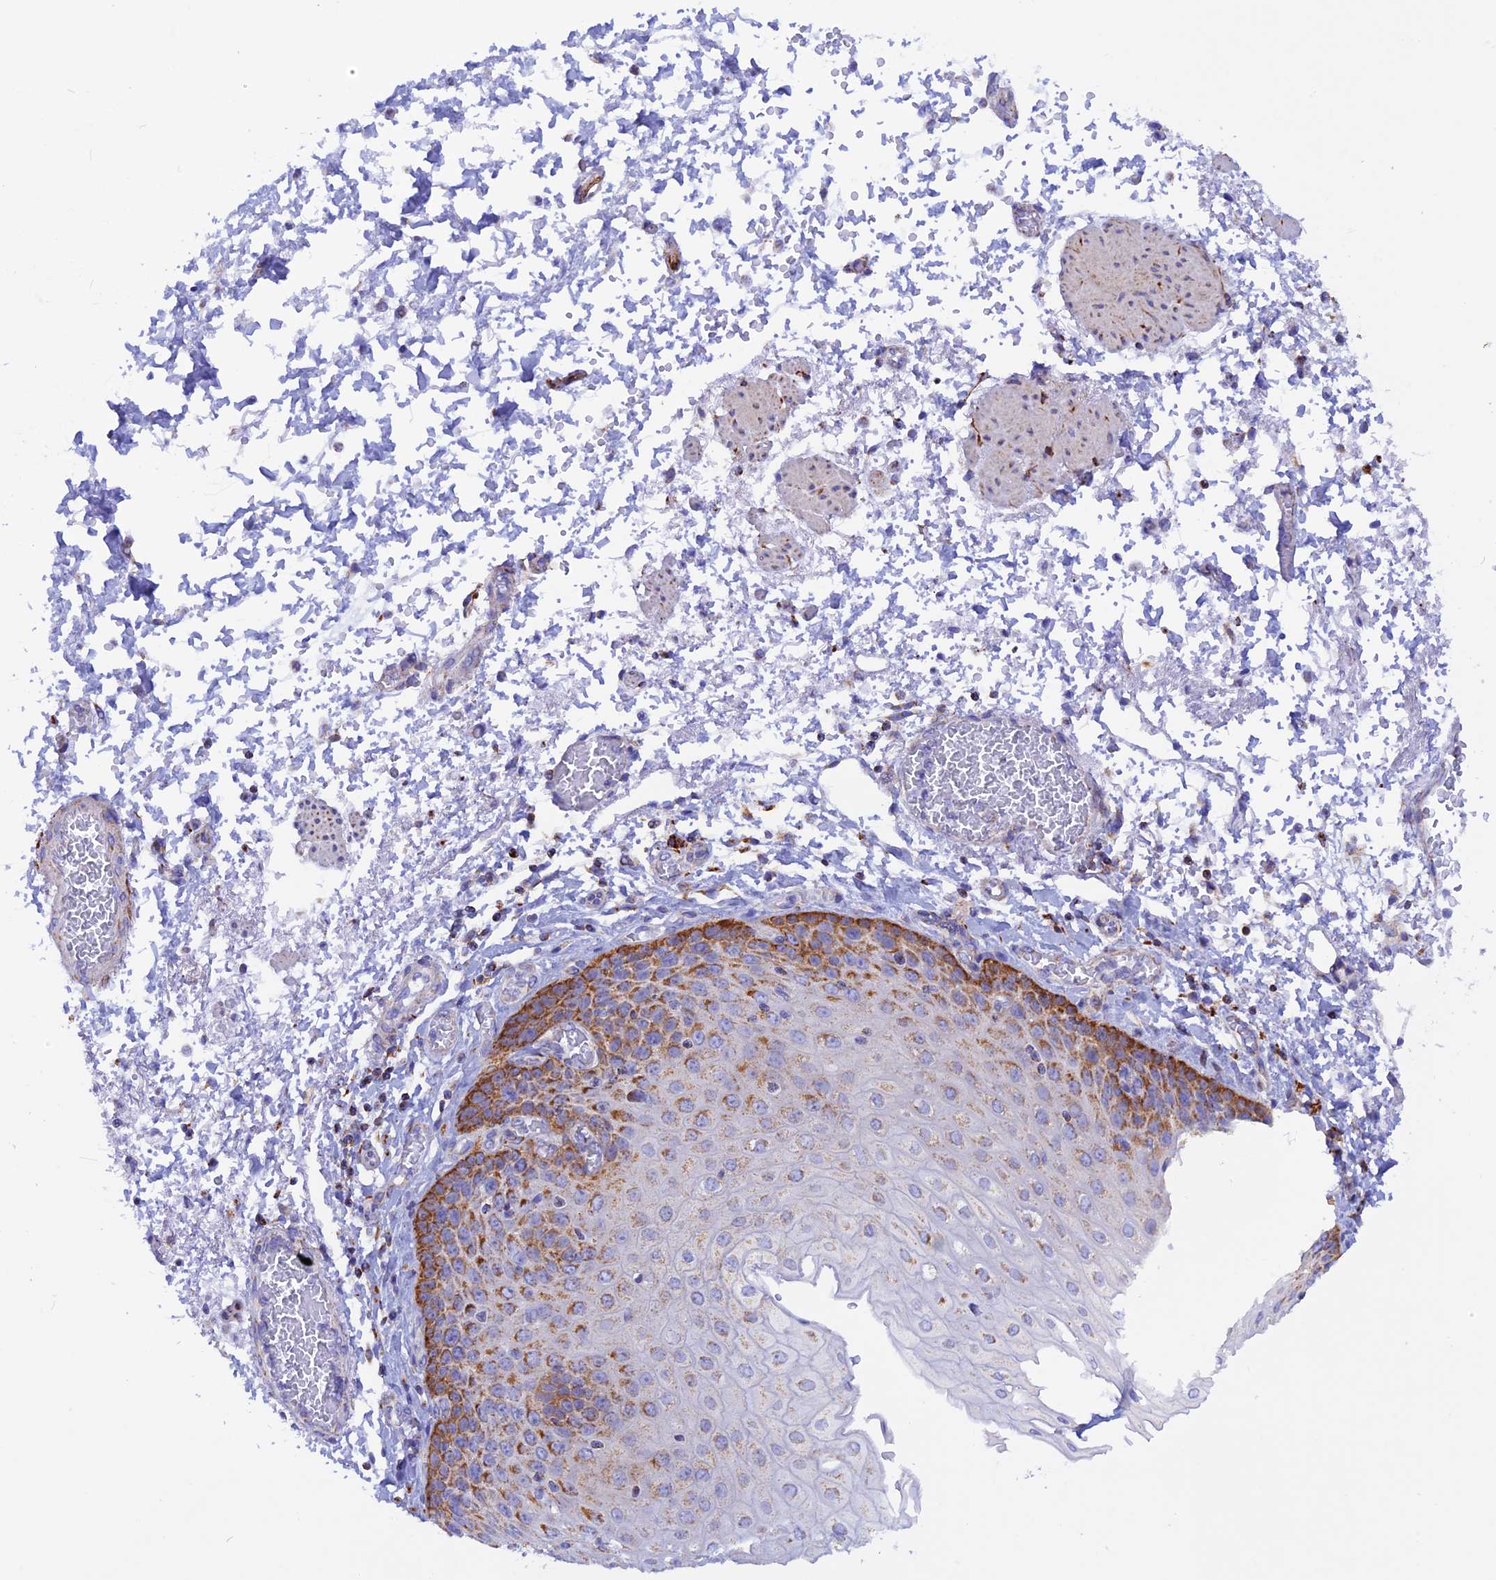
{"staining": {"intensity": "moderate", "quantity": ">75%", "location": "cytoplasmic/membranous"}, "tissue": "esophagus", "cell_type": "Squamous epithelial cells", "image_type": "normal", "snomed": [{"axis": "morphology", "description": "Normal tissue, NOS"}, {"axis": "topography", "description": "Esophagus"}], "caption": "Normal esophagus was stained to show a protein in brown. There is medium levels of moderate cytoplasmic/membranous staining in approximately >75% of squamous epithelial cells. (DAB (3,3'-diaminobenzidine) IHC, brown staining for protein, blue staining for nuclei).", "gene": "GCDH", "patient": {"sex": "male", "age": 81}}